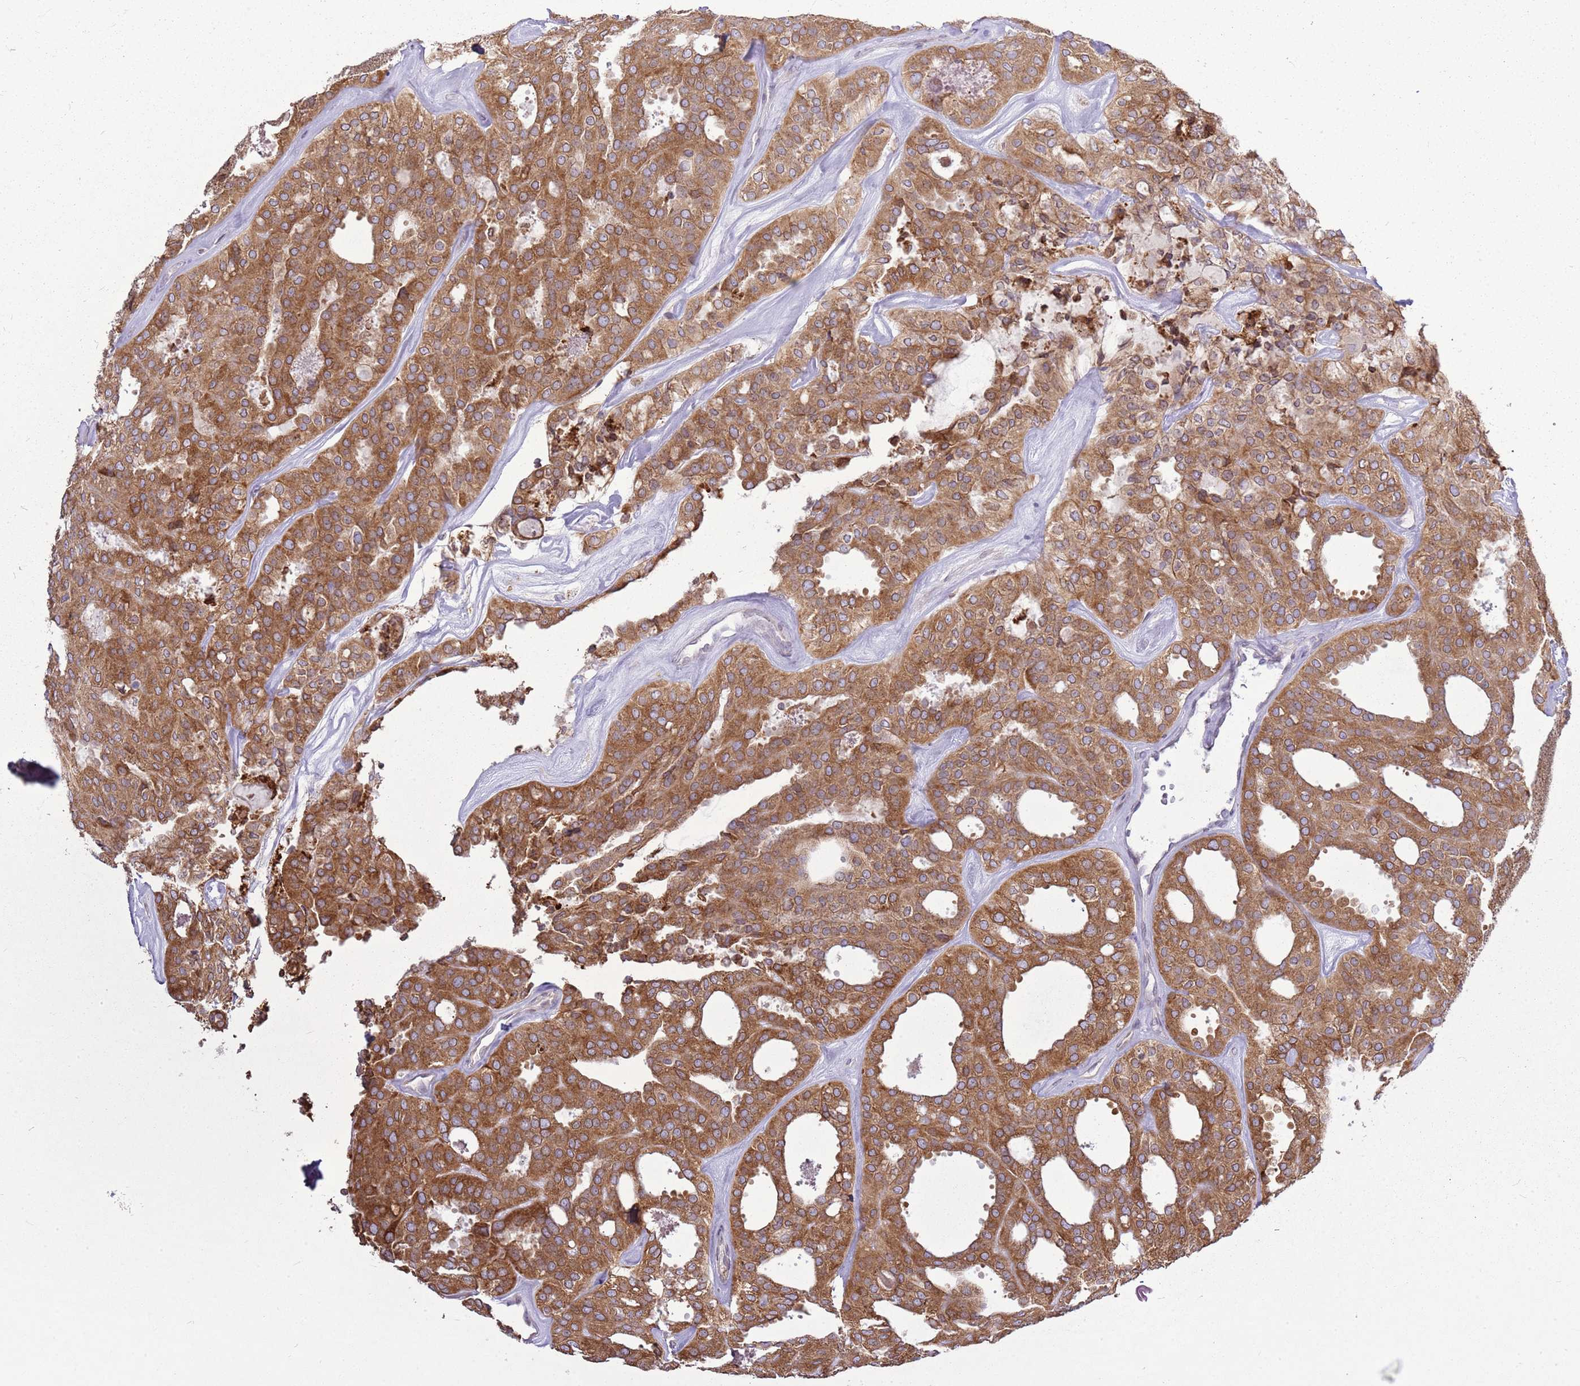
{"staining": {"intensity": "moderate", "quantity": ">75%", "location": "cytoplasmic/membranous"}, "tissue": "thyroid cancer", "cell_type": "Tumor cells", "image_type": "cancer", "snomed": [{"axis": "morphology", "description": "Follicular adenoma carcinoma, NOS"}, {"axis": "topography", "description": "Thyroid gland"}], "caption": "About >75% of tumor cells in follicular adenoma carcinoma (thyroid) reveal moderate cytoplasmic/membranous protein expression as visualized by brown immunohistochemical staining.", "gene": "TMED10", "patient": {"sex": "male", "age": 75}}